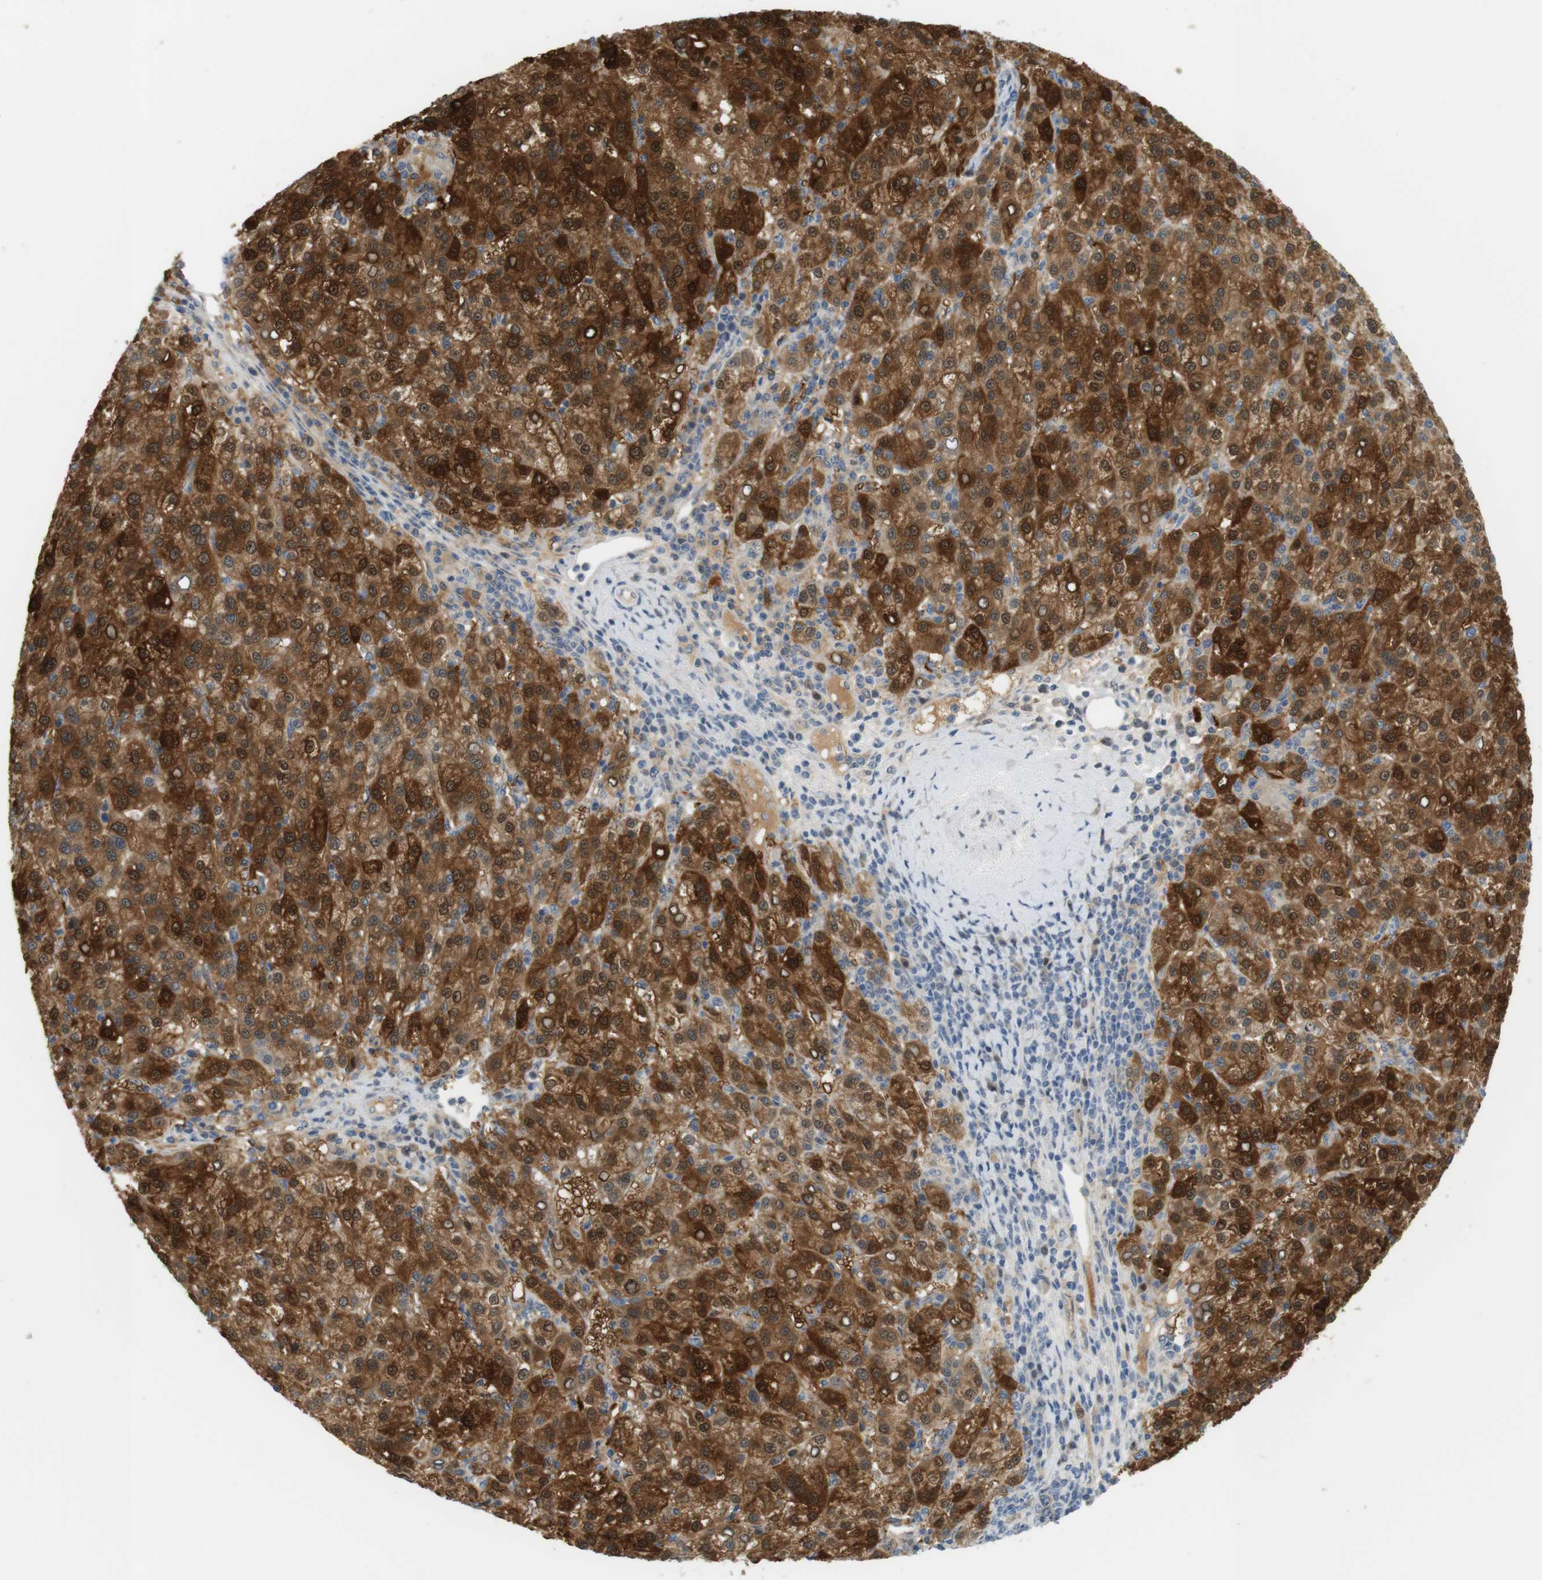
{"staining": {"intensity": "strong", "quantity": ">75%", "location": "cytoplasmic/membranous,nuclear"}, "tissue": "liver cancer", "cell_type": "Tumor cells", "image_type": "cancer", "snomed": [{"axis": "morphology", "description": "Carcinoma, Hepatocellular, NOS"}, {"axis": "topography", "description": "Liver"}], "caption": "Immunohistochemistry photomicrograph of human liver cancer stained for a protein (brown), which shows high levels of strong cytoplasmic/membranous and nuclear positivity in approximately >75% of tumor cells.", "gene": "CREB3L2", "patient": {"sex": "female", "age": 58}}